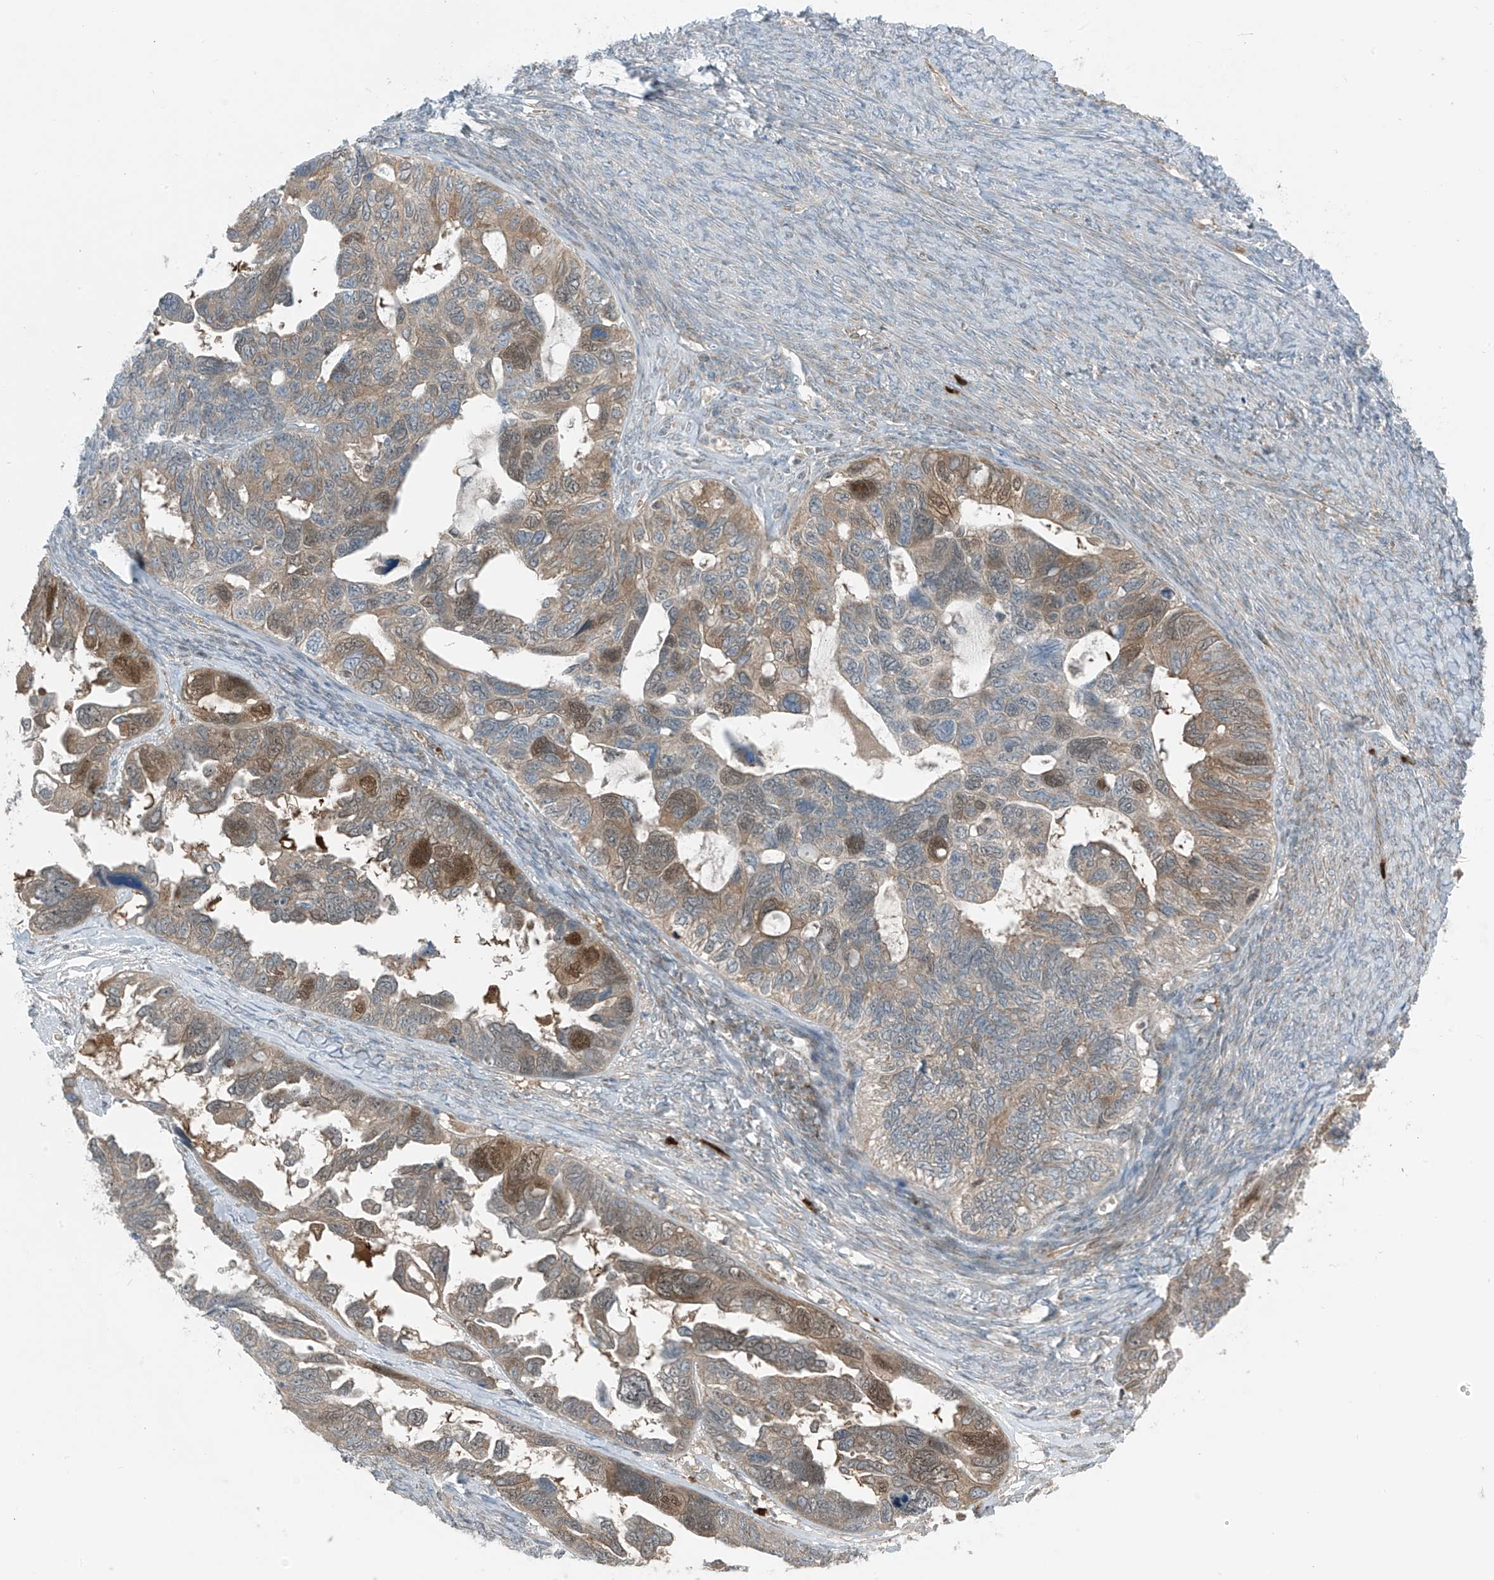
{"staining": {"intensity": "moderate", "quantity": "<25%", "location": "cytoplasmic/membranous,nuclear"}, "tissue": "ovarian cancer", "cell_type": "Tumor cells", "image_type": "cancer", "snomed": [{"axis": "morphology", "description": "Cystadenocarcinoma, serous, NOS"}, {"axis": "topography", "description": "Ovary"}], "caption": "Serous cystadenocarcinoma (ovarian) was stained to show a protein in brown. There is low levels of moderate cytoplasmic/membranous and nuclear positivity in approximately <25% of tumor cells. Nuclei are stained in blue.", "gene": "SLC12A6", "patient": {"sex": "female", "age": 79}}